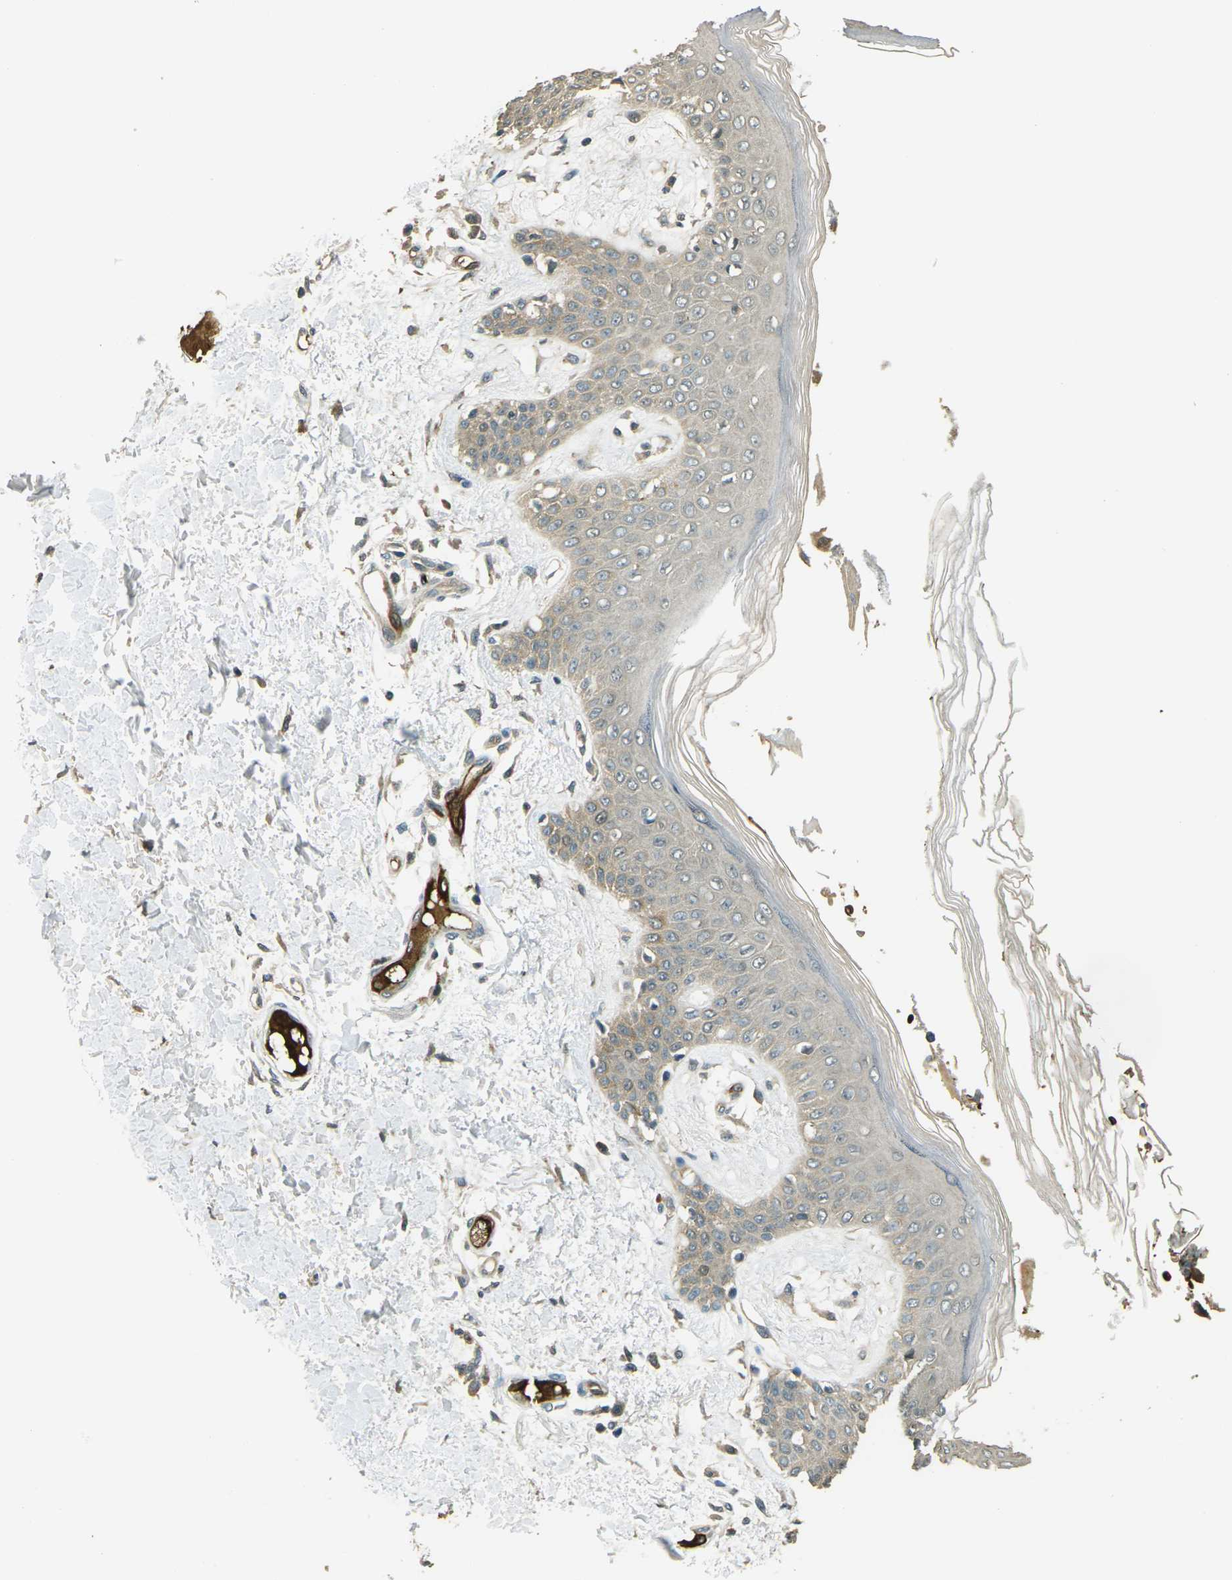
{"staining": {"intensity": "weak", "quantity": "25%-75%", "location": "cytoplasmic/membranous"}, "tissue": "skin", "cell_type": "Fibroblasts", "image_type": "normal", "snomed": [{"axis": "morphology", "description": "Normal tissue, NOS"}, {"axis": "topography", "description": "Skin"}], "caption": "Skin stained for a protein (brown) demonstrates weak cytoplasmic/membranous positive positivity in approximately 25%-75% of fibroblasts.", "gene": "TOR1A", "patient": {"sex": "male", "age": 53}}